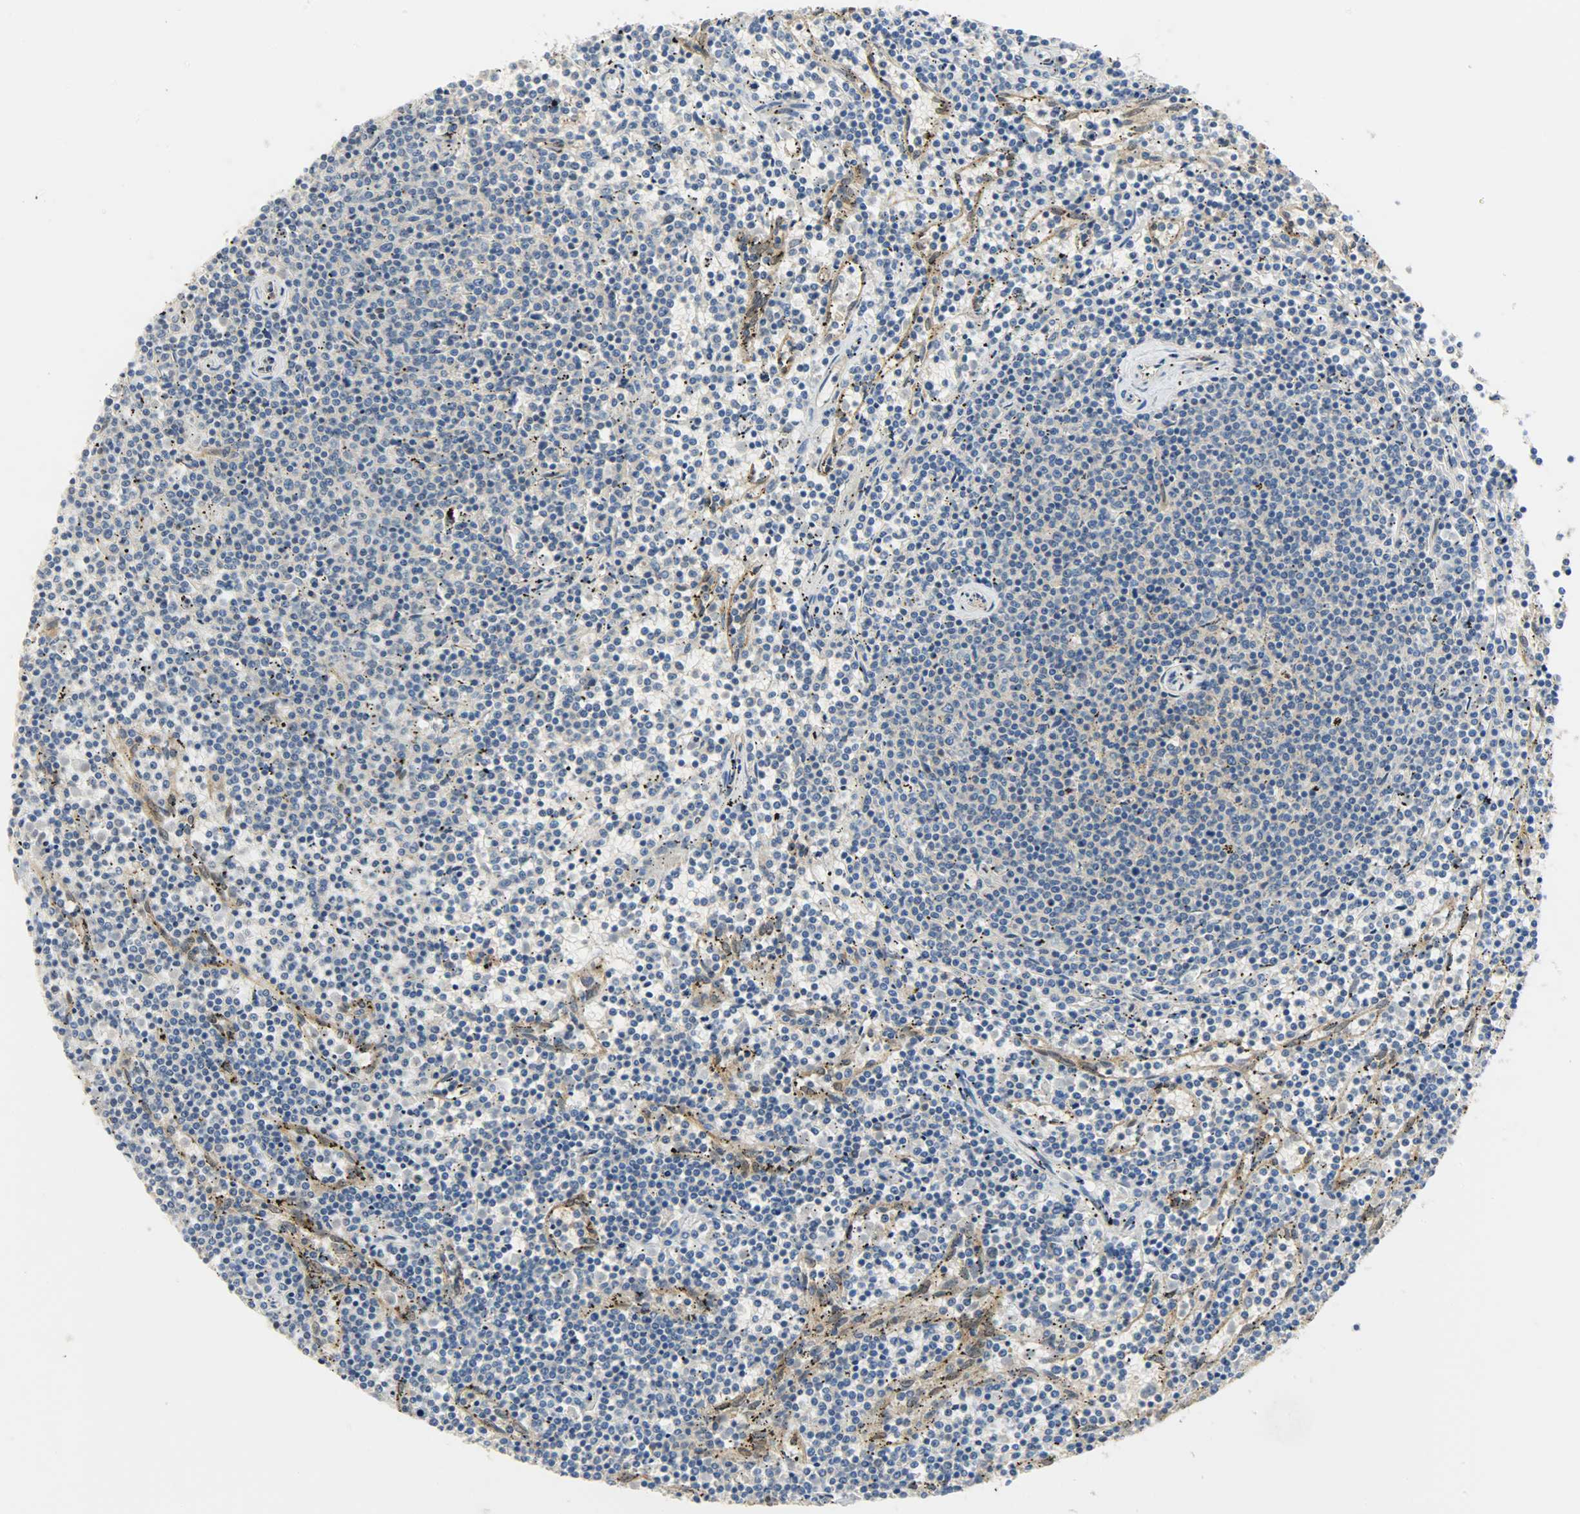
{"staining": {"intensity": "negative", "quantity": "none", "location": "none"}, "tissue": "lymphoma", "cell_type": "Tumor cells", "image_type": "cancer", "snomed": [{"axis": "morphology", "description": "Malignant lymphoma, non-Hodgkin's type, Low grade"}, {"axis": "topography", "description": "Spleen"}], "caption": "Immunohistochemistry of lymphoma exhibits no expression in tumor cells. (DAB (3,3'-diaminobenzidine) immunohistochemistry (IHC) with hematoxylin counter stain).", "gene": "FKBP1A", "patient": {"sex": "female", "age": 50}}